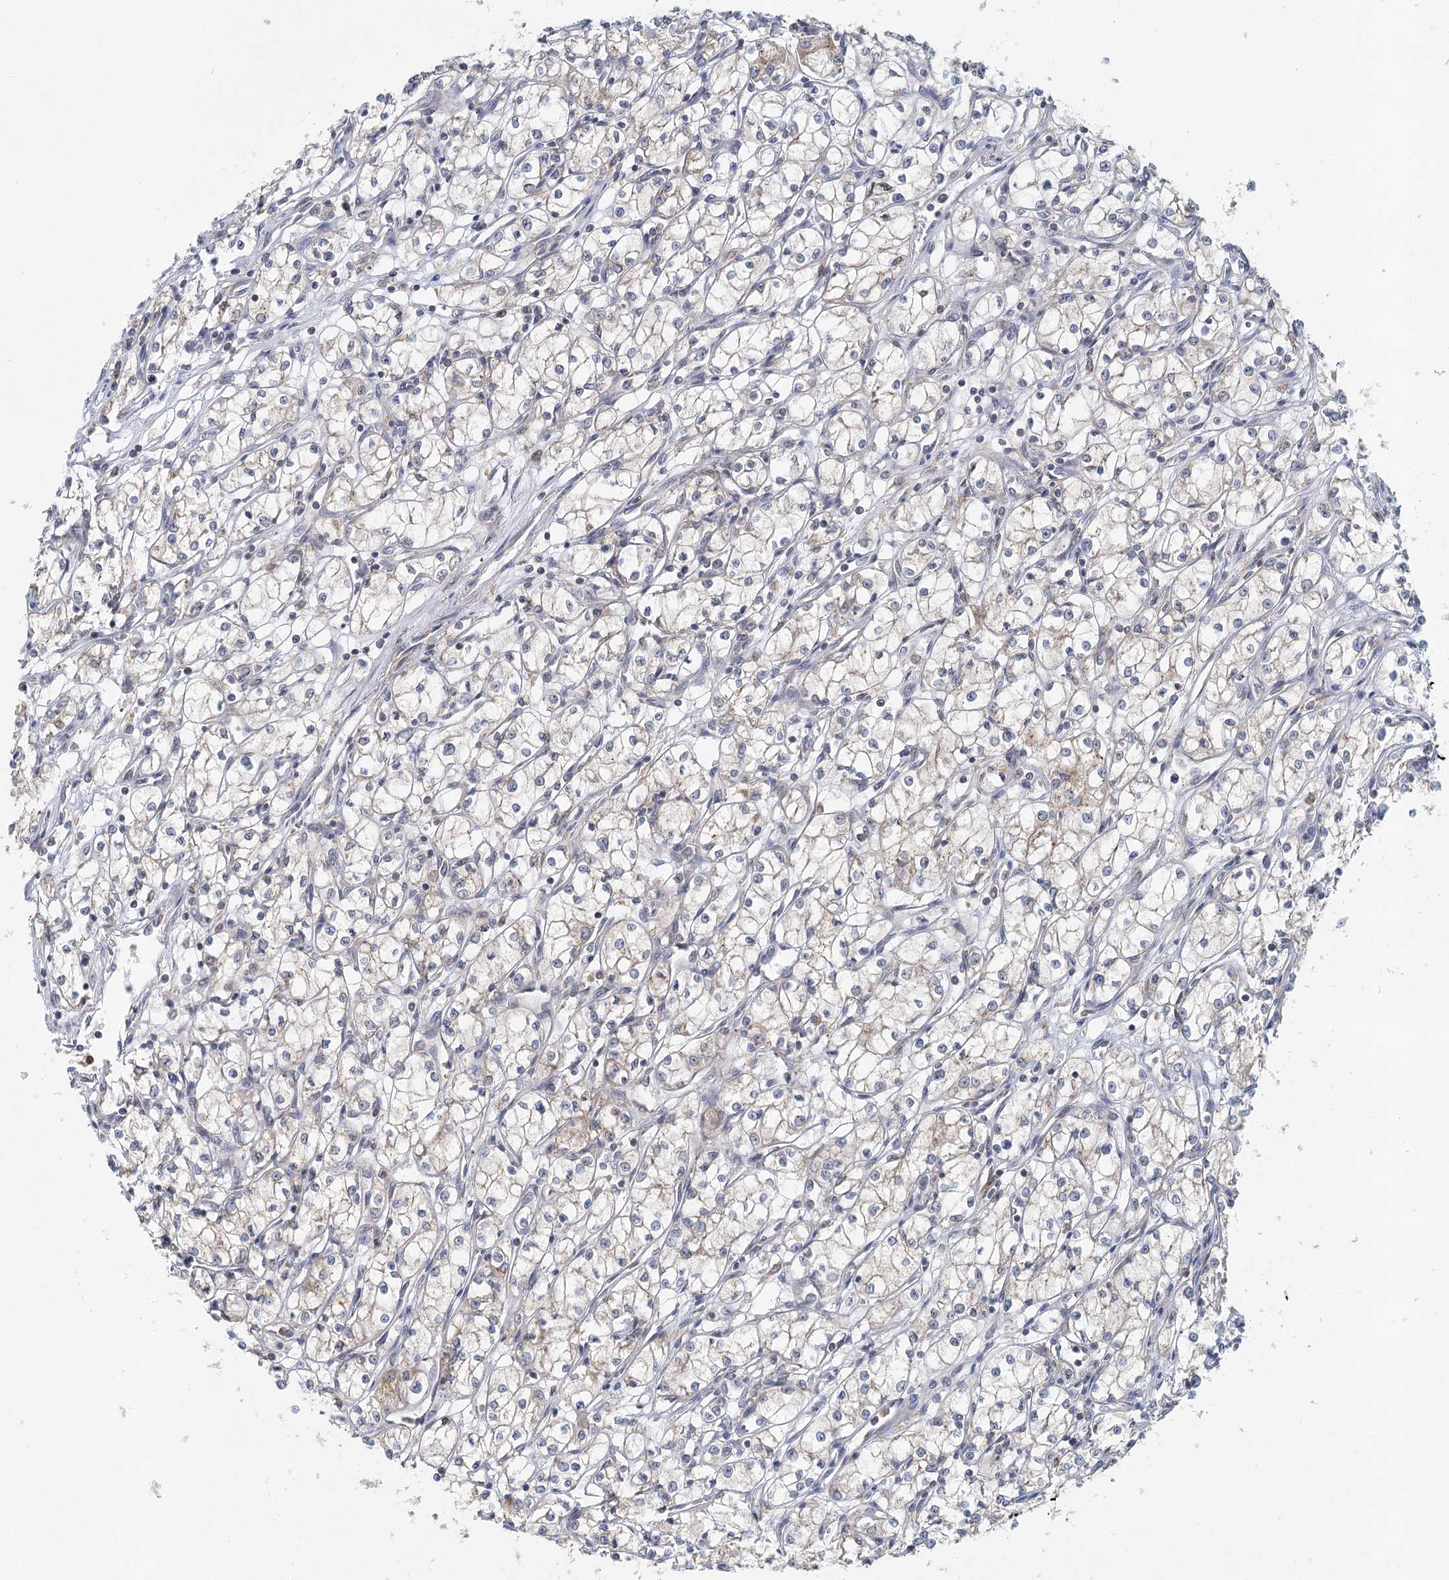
{"staining": {"intensity": "weak", "quantity": "<25%", "location": "cytoplasmic/membranous"}, "tissue": "renal cancer", "cell_type": "Tumor cells", "image_type": "cancer", "snomed": [{"axis": "morphology", "description": "Adenocarcinoma, NOS"}, {"axis": "topography", "description": "Kidney"}], "caption": "Renal cancer stained for a protein using IHC exhibits no positivity tumor cells.", "gene": "ADK", "patient": {"sex": "male", "age": 59}}